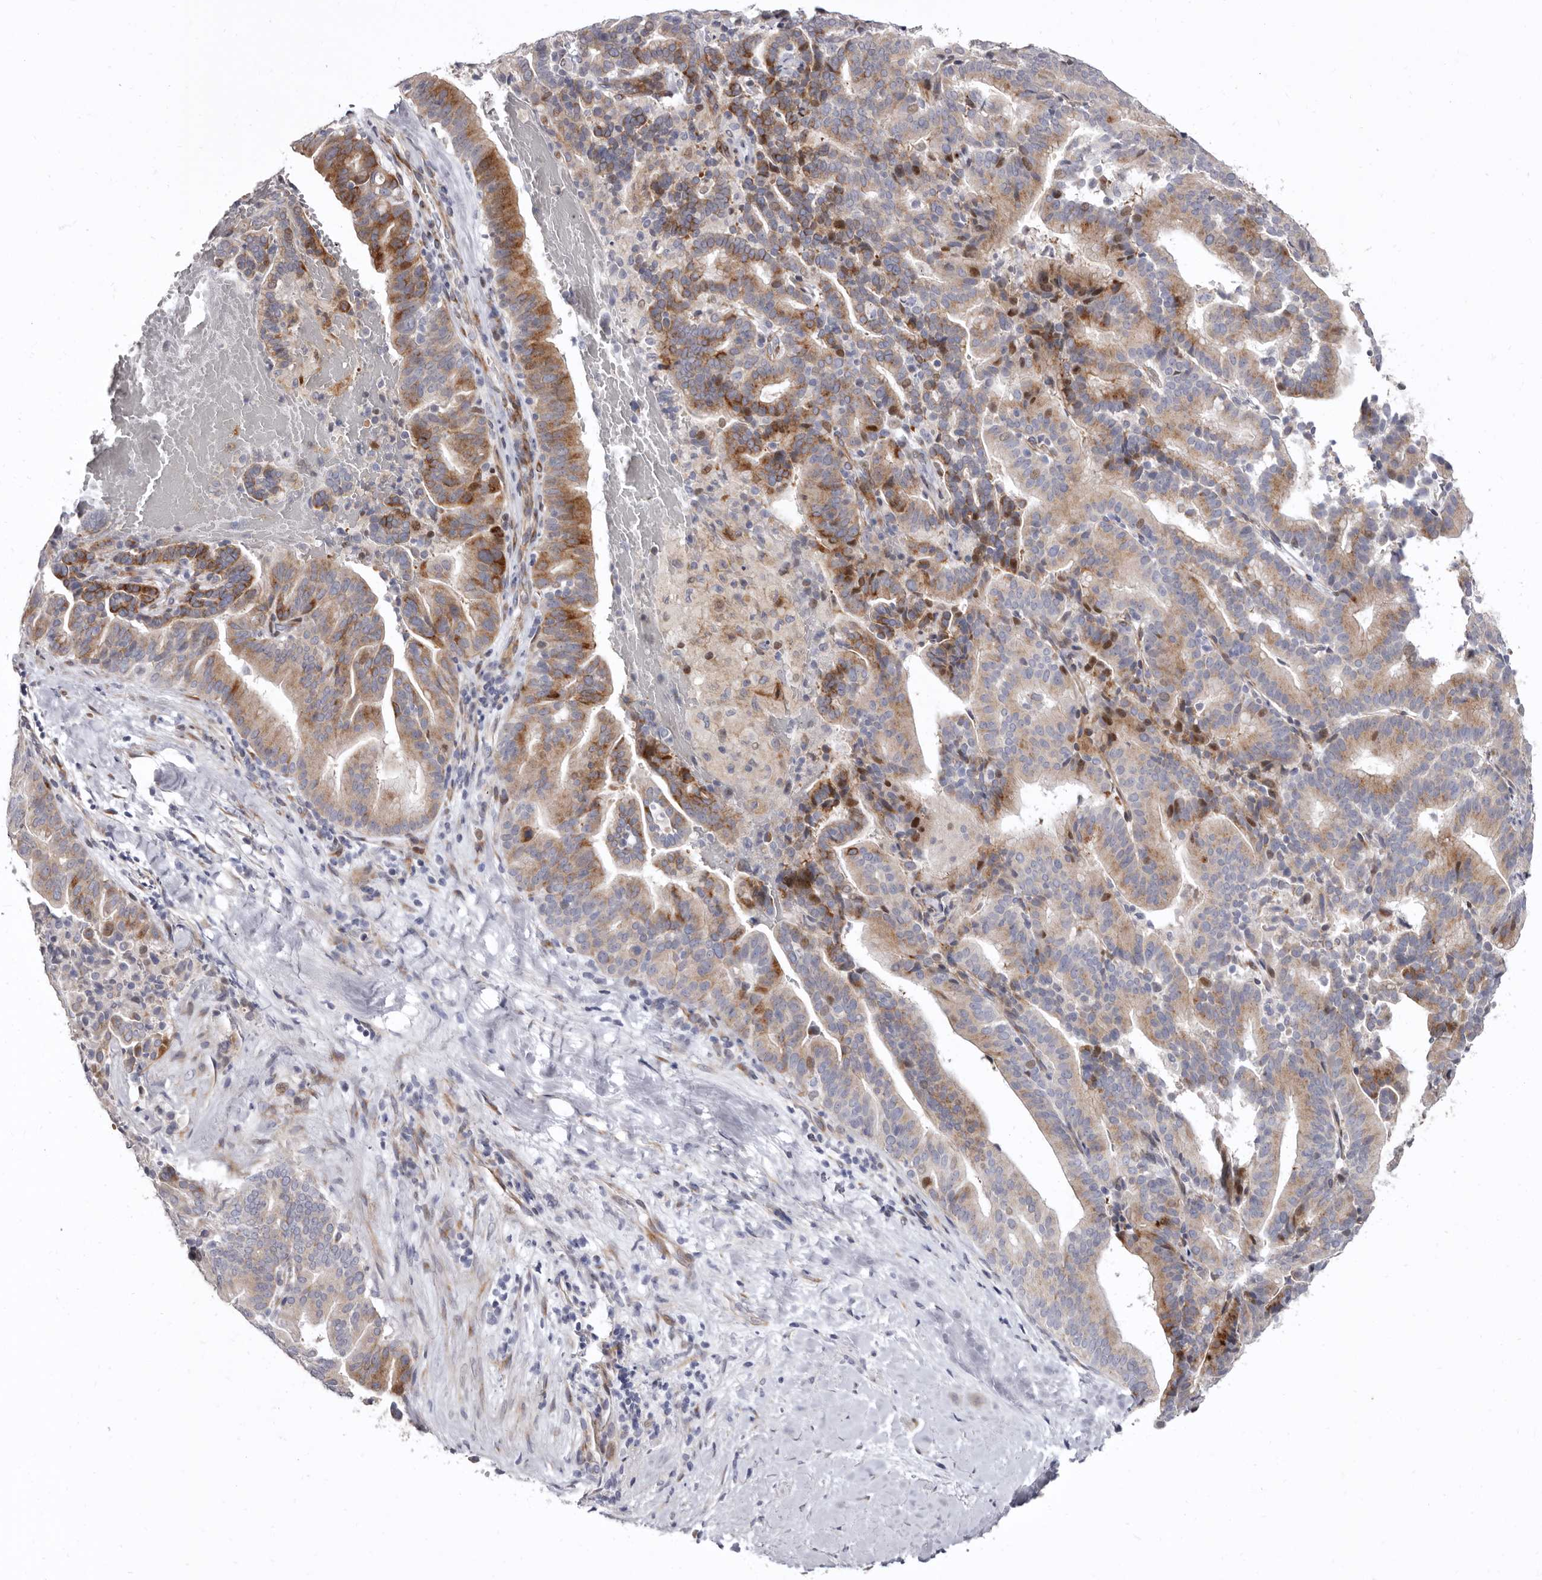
{"staining": {"intensity": "moderate", "quantity": ">75%", "location": "cytoplasmic/membranous"}, "tissue": "liver cancer", "cell_type": "Tumor cells", "image_type": "cancer", "snomed": [{"axis": "morphology", "description": "Cholangiocarcinoma"}, {"axis": "topography", "description": "Liver"}], "caption": "Liver cholangiocarcinoma stained with a brown dye exhibits moderate cytoplasmic/membranous positive staining in approximately >75% of tumor cells.", "gene": "AIDA", "patient": {"sex": "female", "age": 75}}